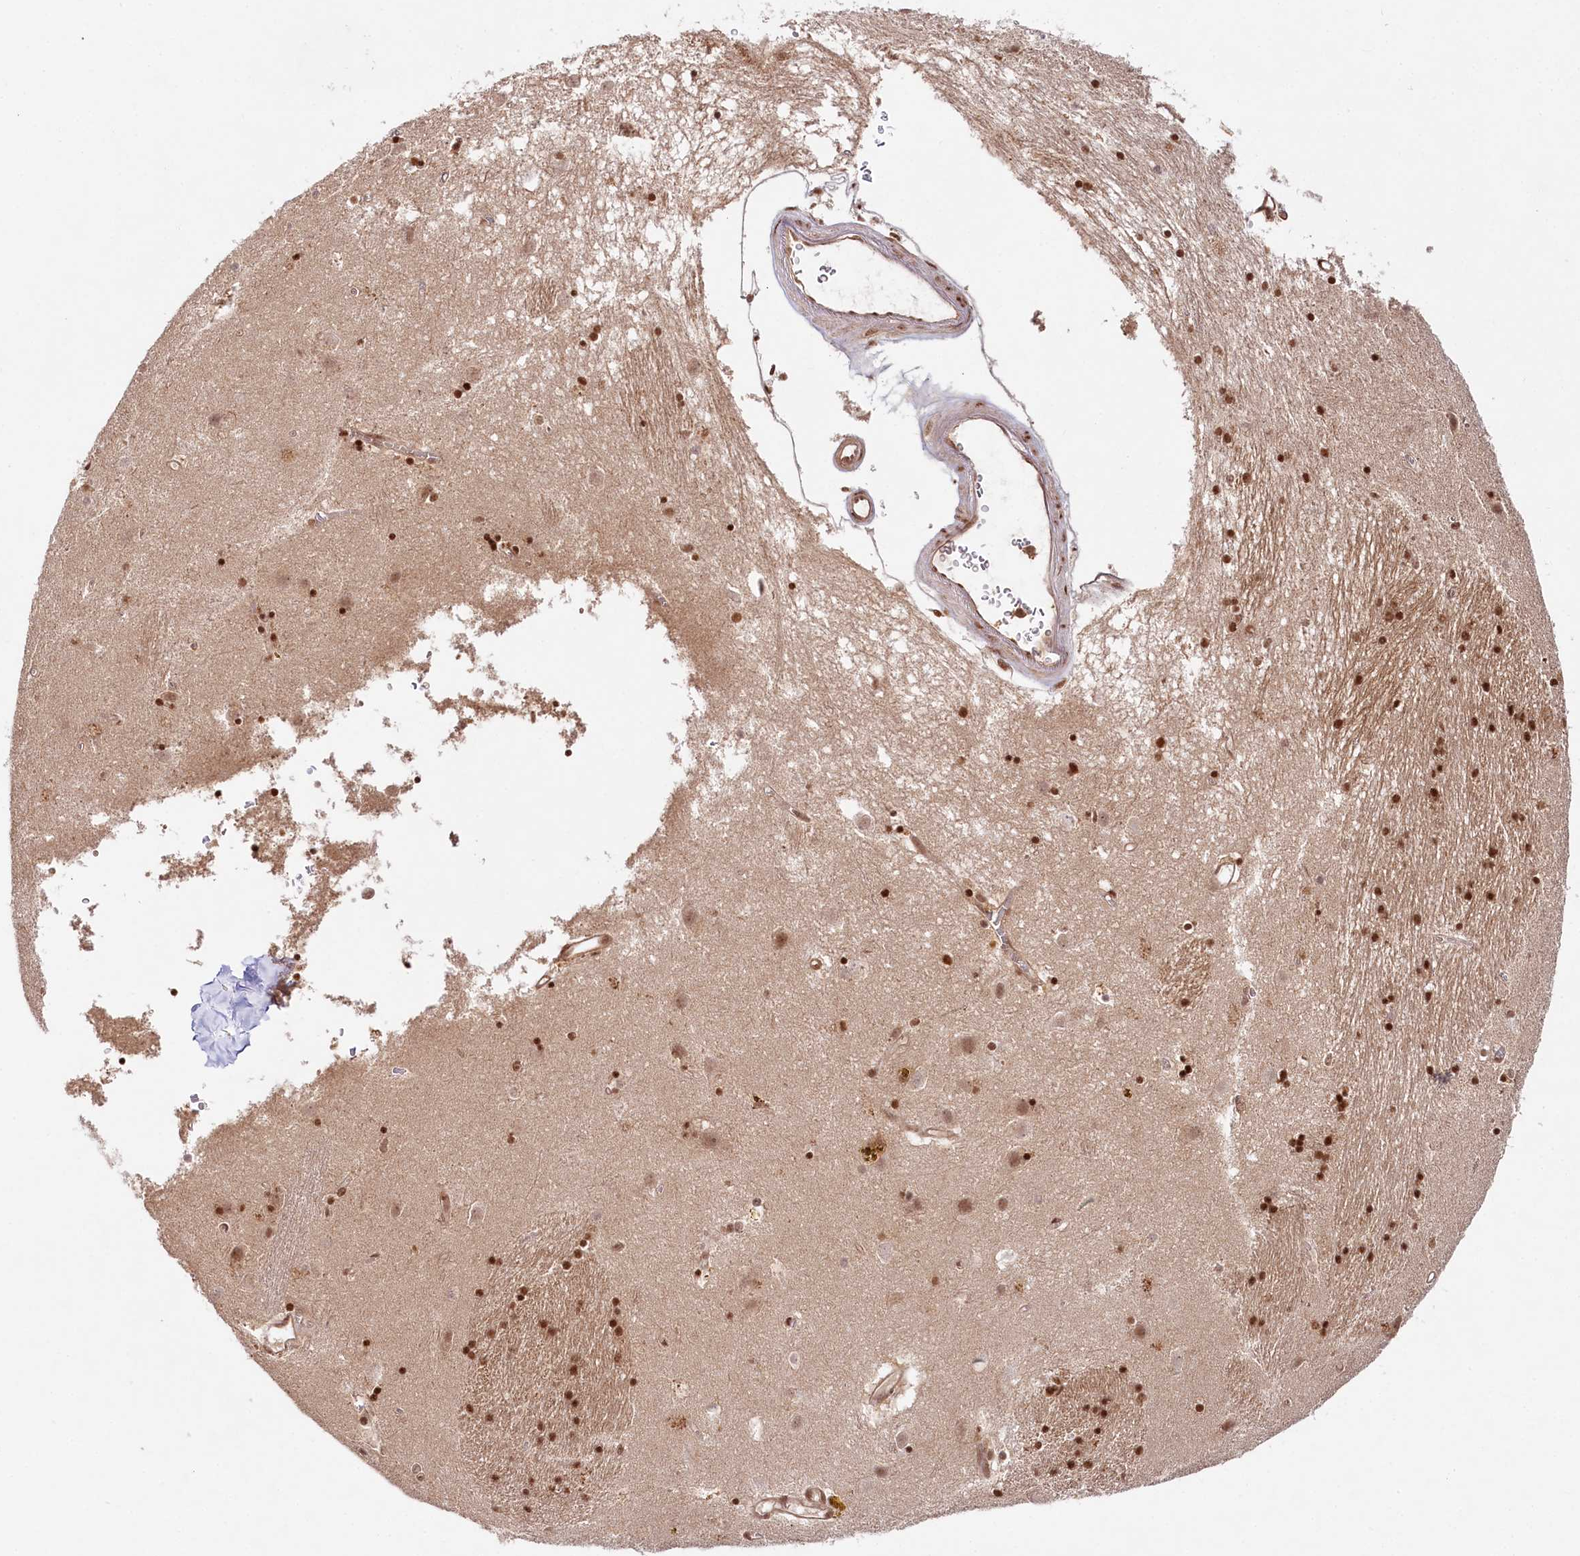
{"staining": {"intensity": "strong", "quantity": ">75%", "location": "nuclear"}, "tissue": "caudate", "cell_type": "Glial cells", "image_type": "normal", "snomed": [{"axis": "morphology", "description": "Normal tissue, NOS"}, {"axis": "topography", "description": "Lateral ventricle wall"}], "caption": "Caudate stained with a brown dye demonstrates strong nuclear positive expression in approximately >75% of glial cells.", "gene": "CCDC65", "patient": {"sex": "male", "age": 70}}